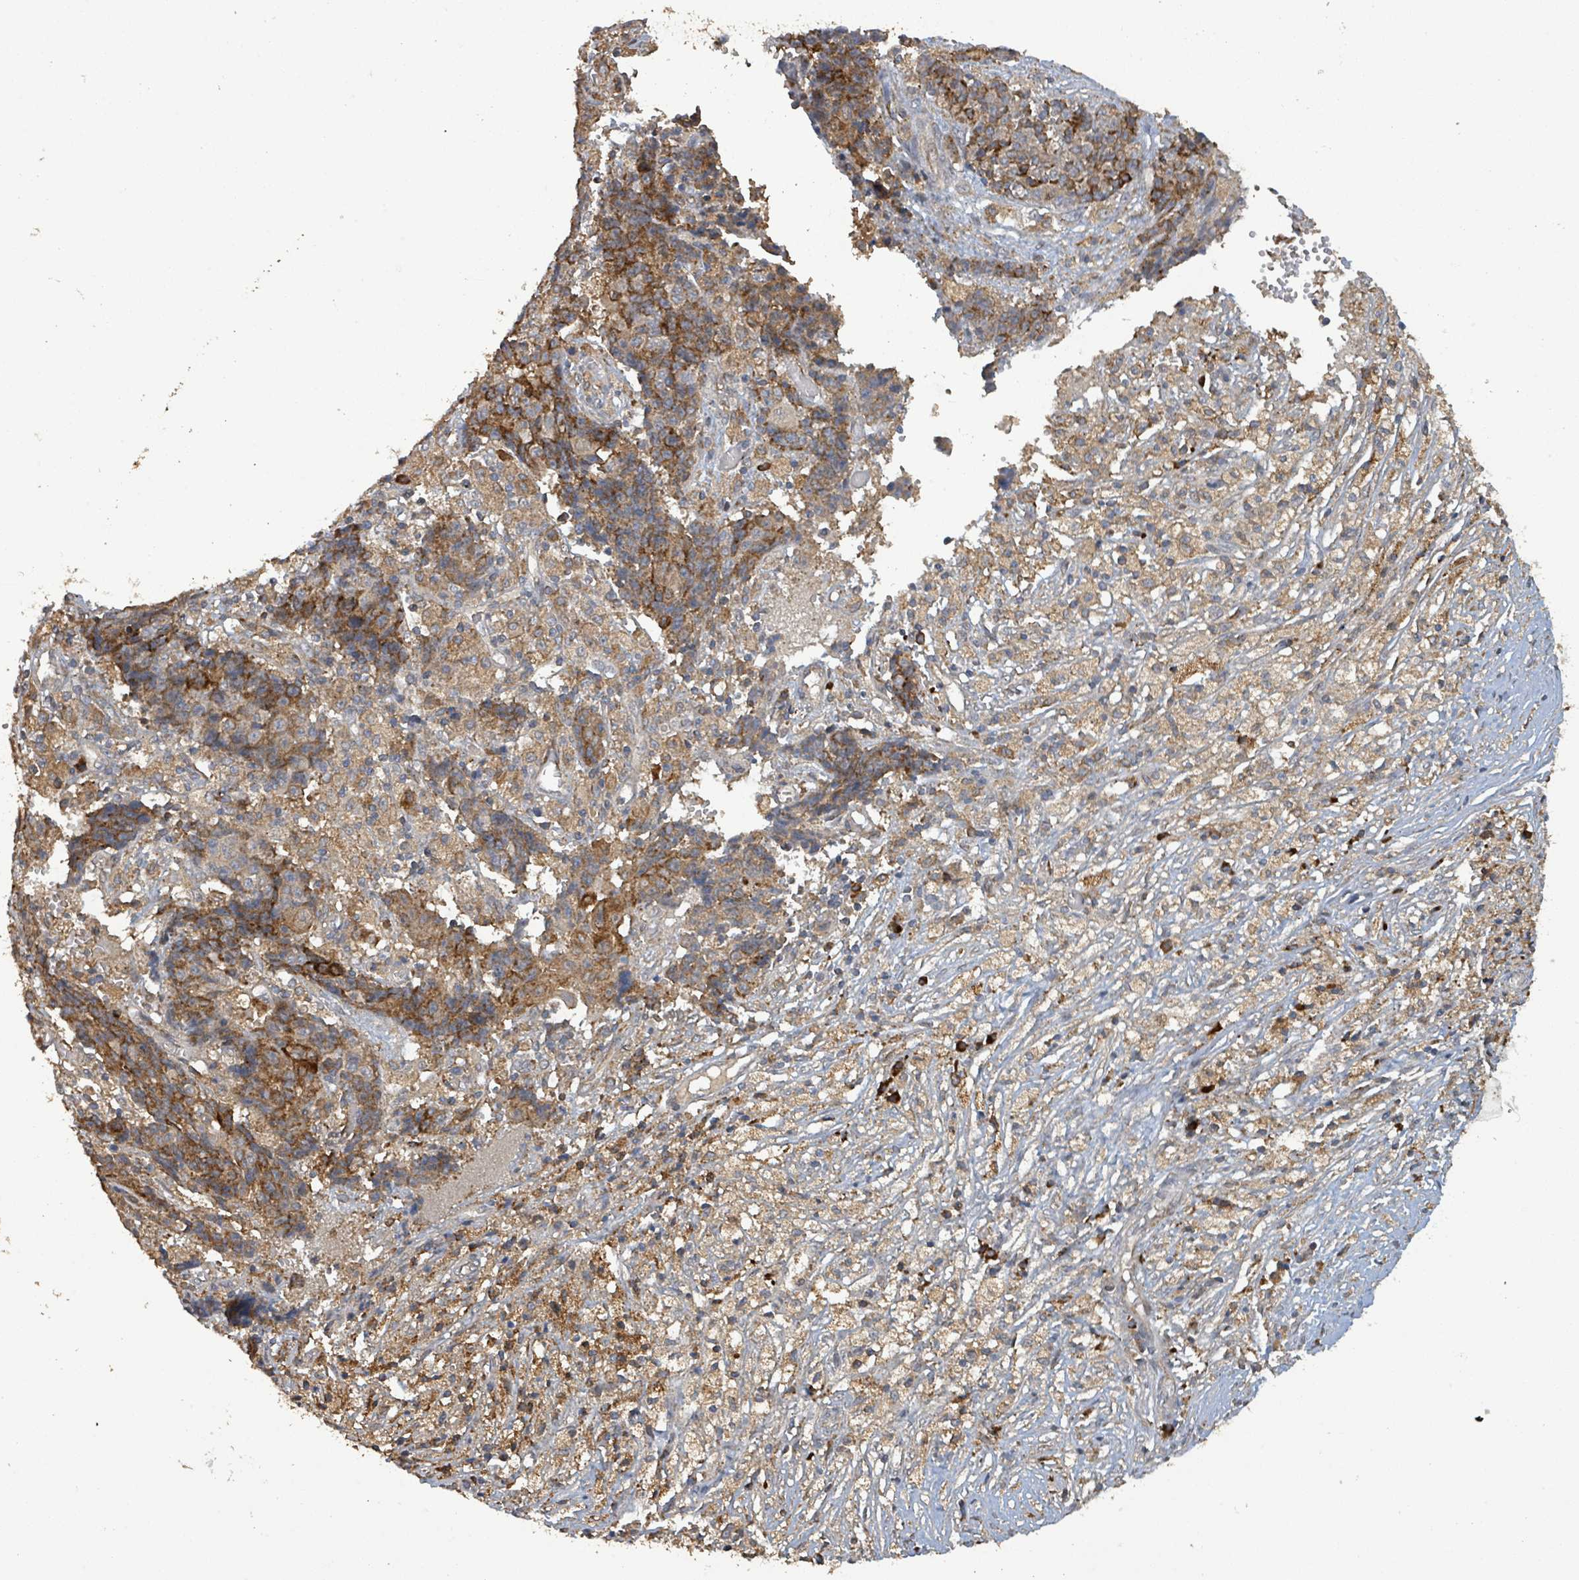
{"staining": {"intensity": "moderate", "quantity": ">75%", "location": "cytoplasmic/membranous"}, "tissue": "ovarian cancer", "cell_type": "Tumor cells", "image_type": "cancer", "snomed": [{"axis": "morphology", "description": "Carcinoma, endometroid"}, {"axis": "topography", "description": "Ovary"}], "caption": "Immunohistochemical staining of human endometroid carcinoma (ovarian) demonstrates medium levels of moderate cytoplasmic/membranous protein staining in about >75% of tumor cells. (DAB = brown stain, brightfield microscopy at high magnification).", "gene": "STARD4", "patient": {"sex": "female", "age": 42}}